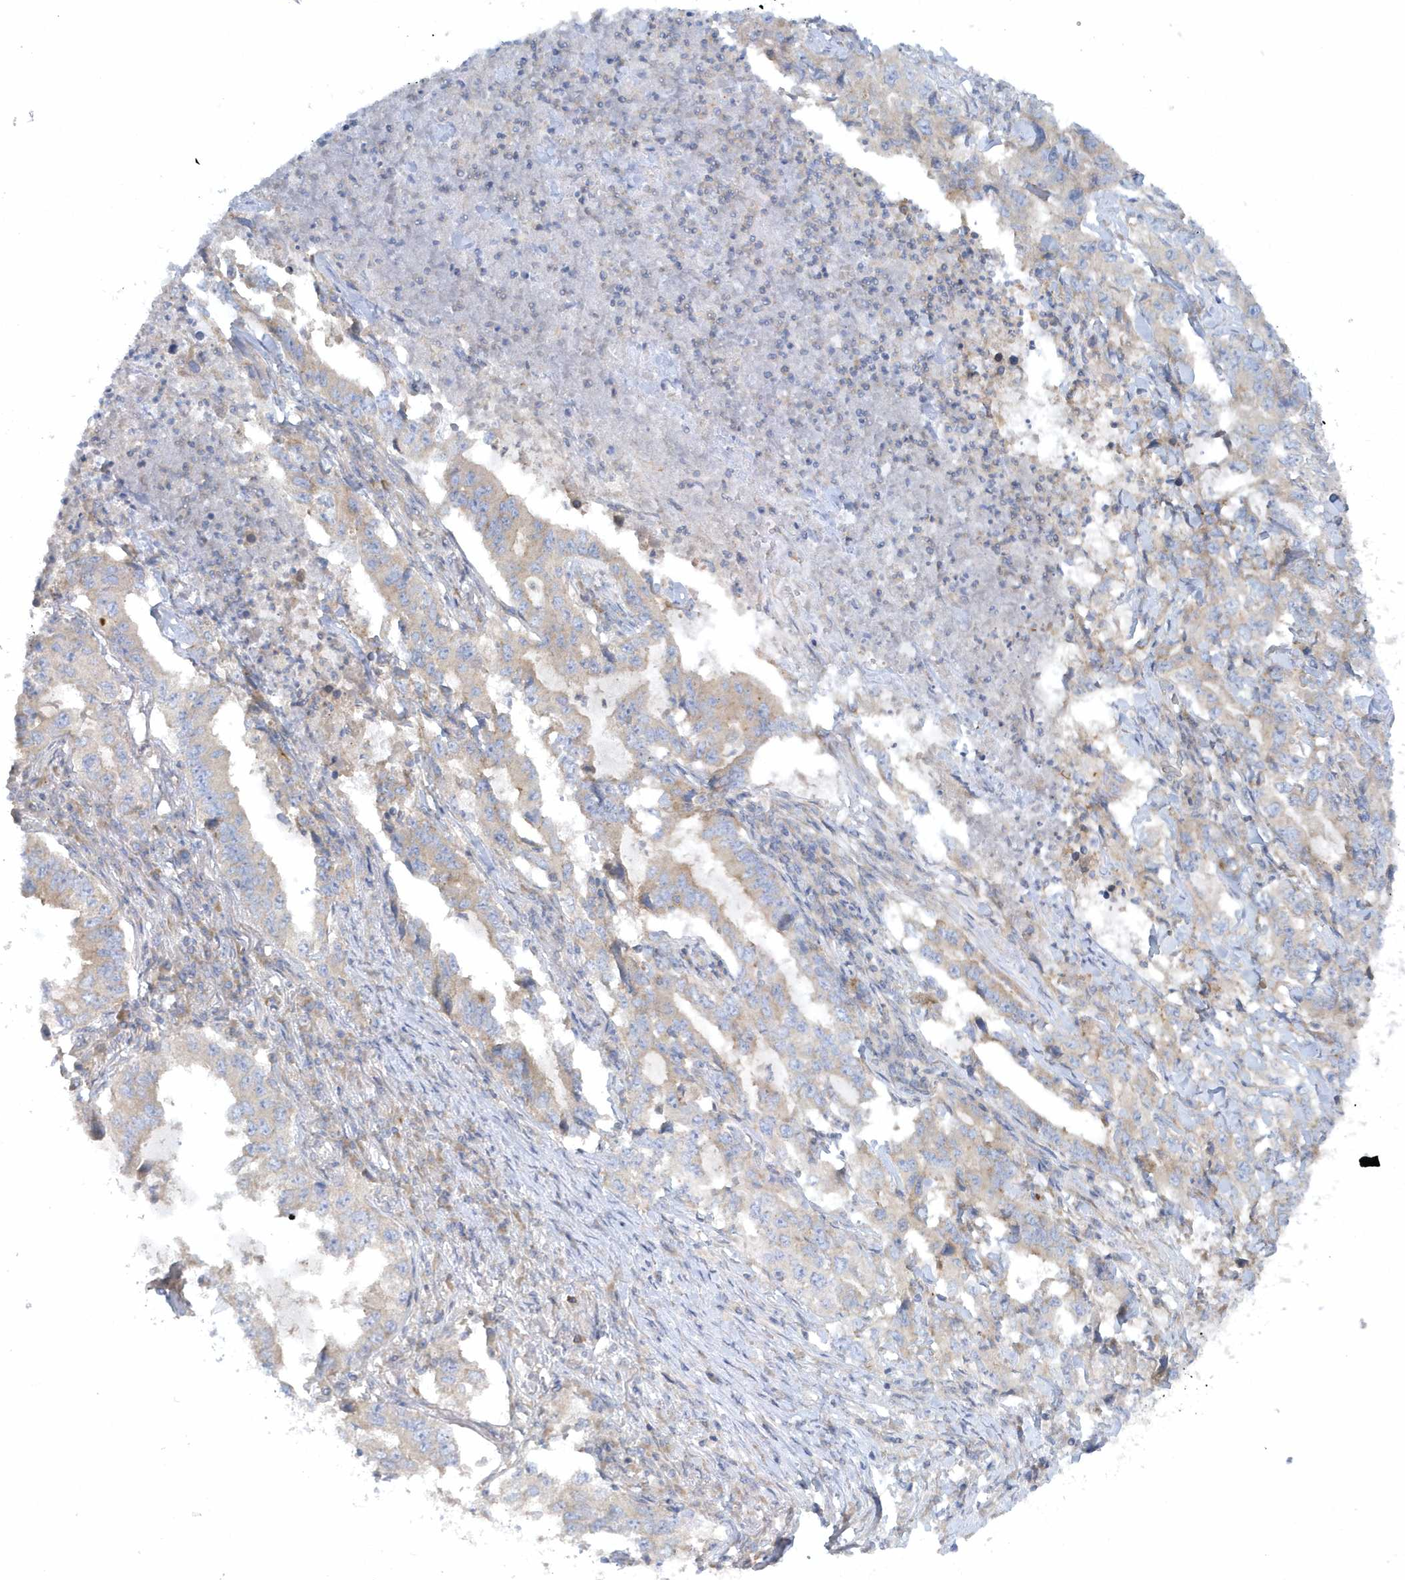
{"staining": {"intensity": "moderate", "quantity": "<25%", "location": "cytoplasmic/membranous"}, "tissue": "lung cancer", "cell_type": "Tumor cells", "image_type": "cancer", "snomed": [{"axis": "morphology", "description": "Adenocarcinoma, NOS"}, {"axis": "topography", "description": "Lung"}], "caption": "There is low levels of moderate cytoplasmic/membranous positivity in tumor cells of adenocarcinoma (lung), as demonstrated by immunohistochemical staining (brown color).", "gene": "CNOT10", "patient": {"sex": "female", "age": 51}}